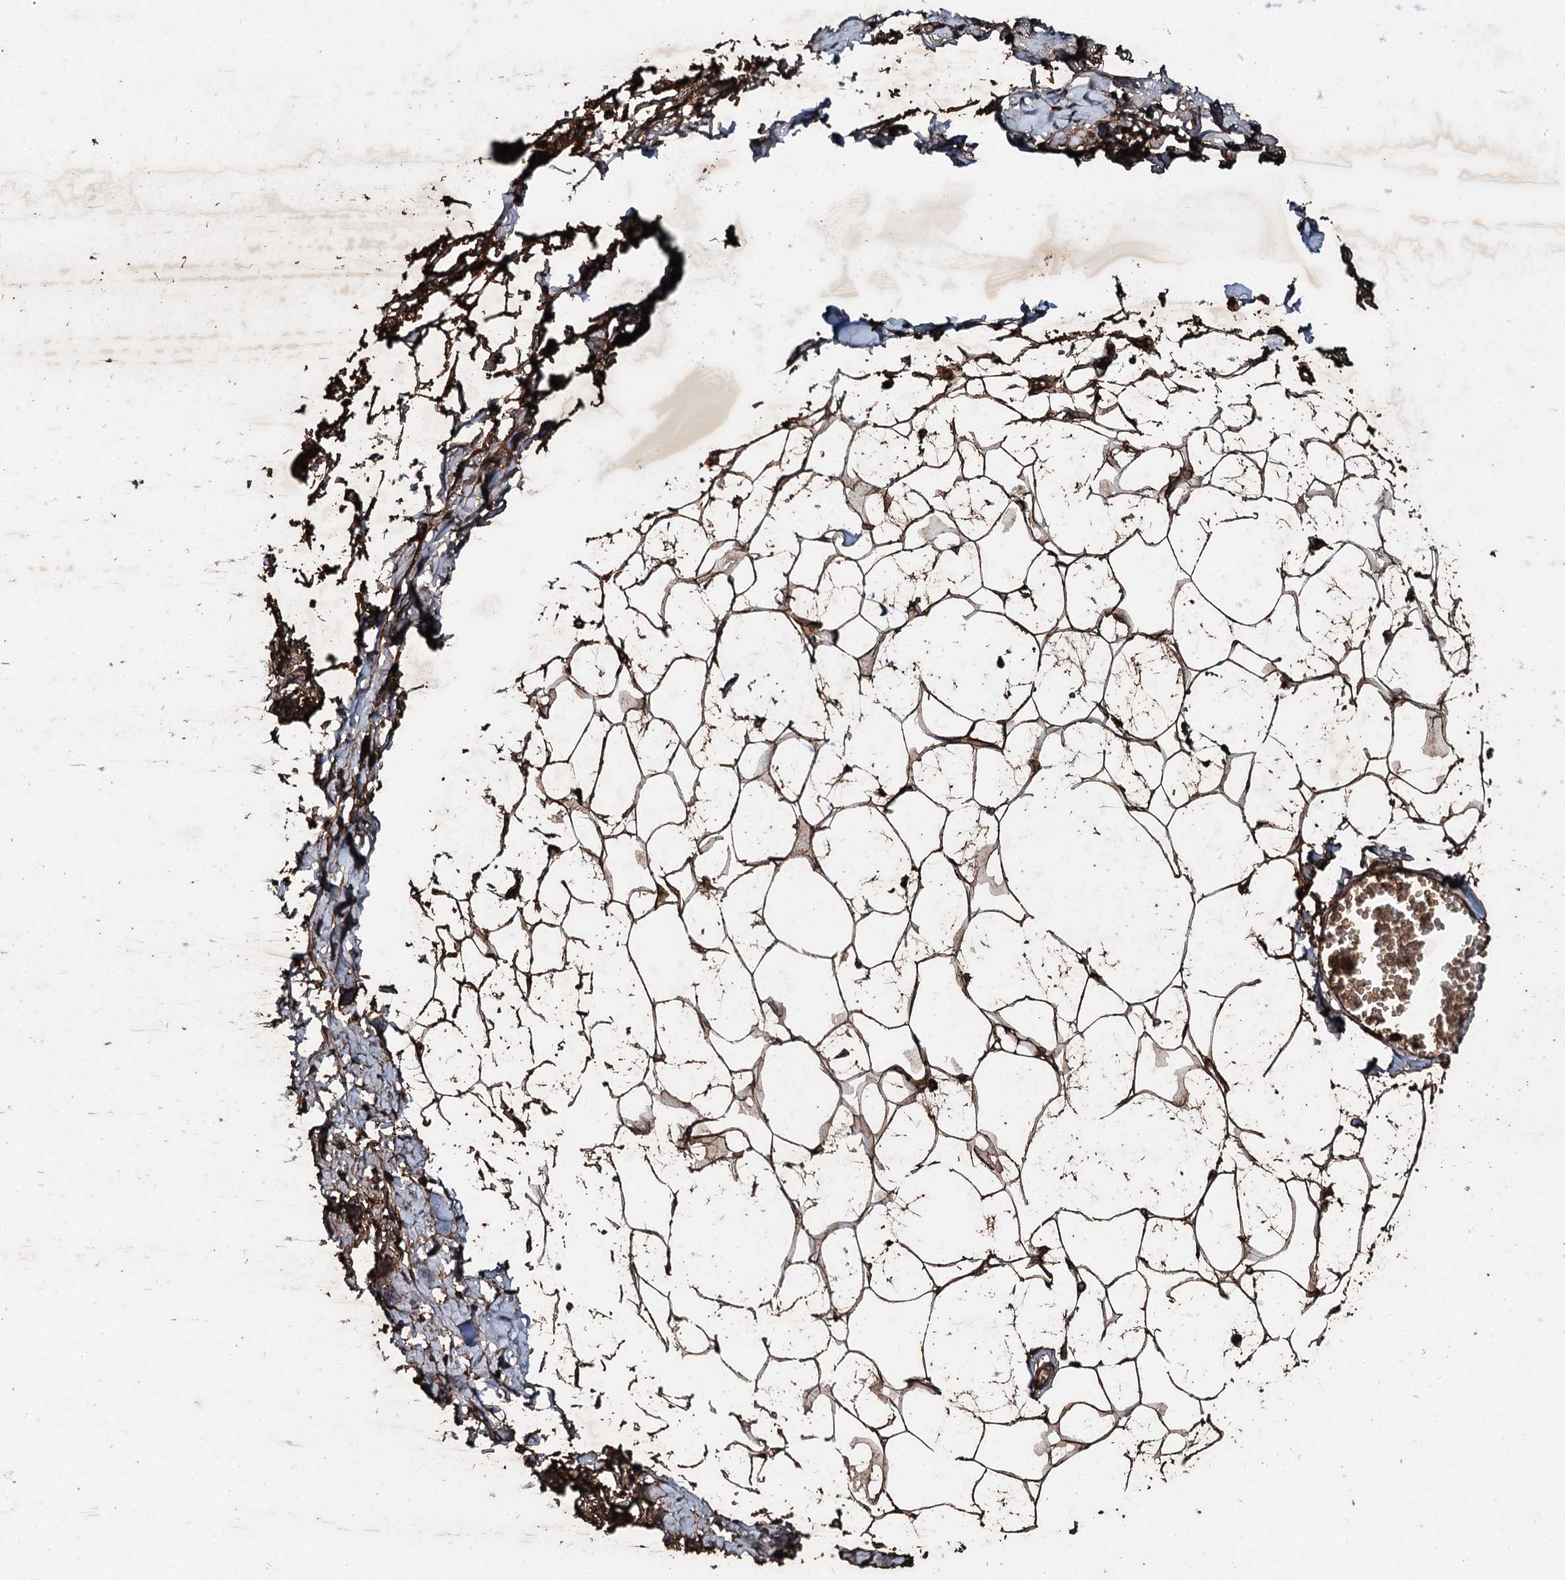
{"staining": {"intensity": "strong", "quantity": ">75%", "location": "cytoplasmic/membranous"}, "tissue": "breast", "cell_type": "Adipocytes", "image_type": "normal", "snomed": [{"axis": "morphology", "description": "Normal tissue, NOS"}, {"axis": "topography", "description": "Breast"}], "caption": "Breast stained with a brown dye shows strong cytoplasmic/membranous positive positivity in about >75% of adipocytes.", "gene": "ADAMTS10", "patient": {"sex": "female", "age": 27}}